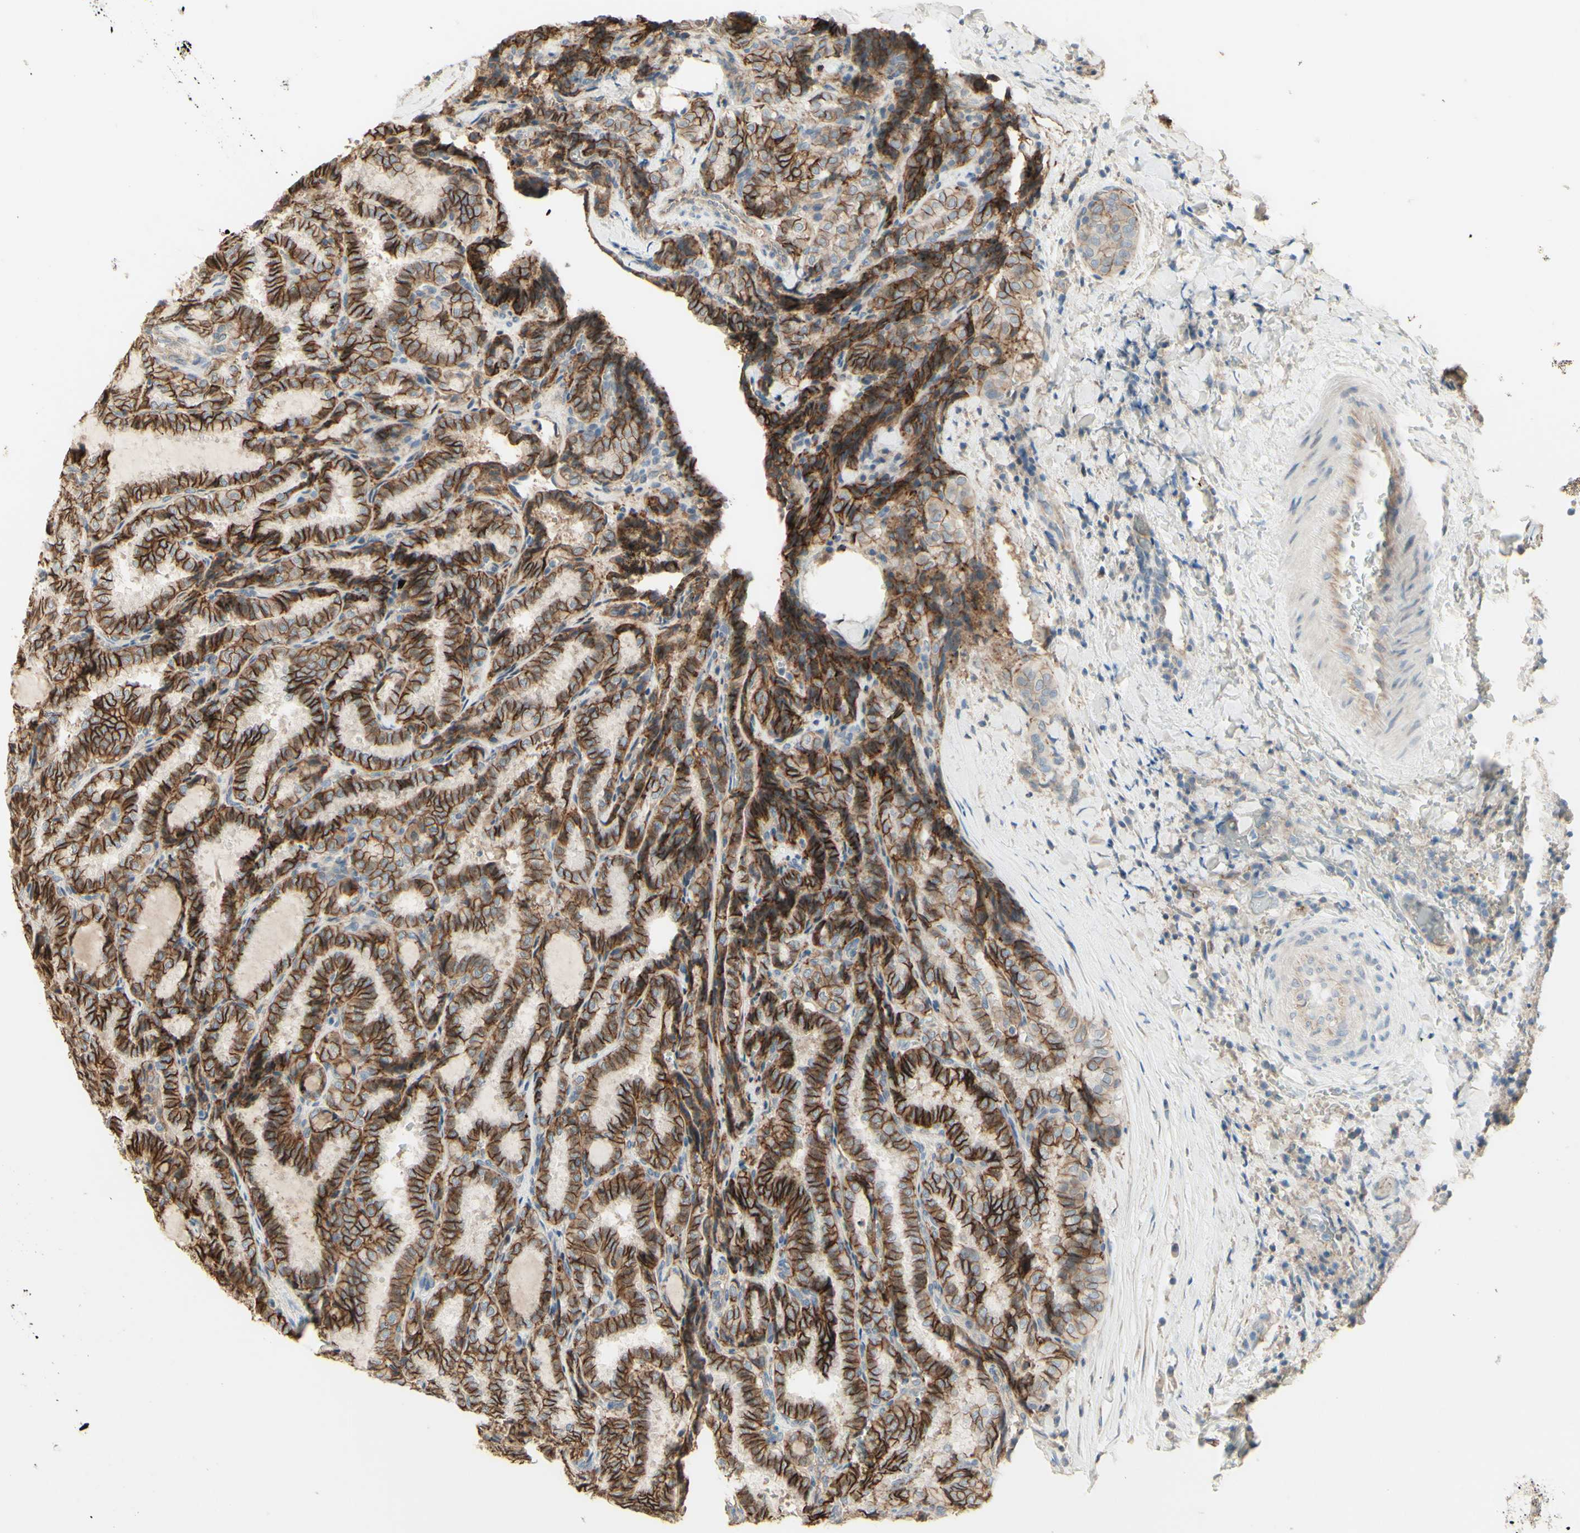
{"staining": {"intensity": "strong", "quantity": ">75%", "location": "cytoplasmic/membranous"}, "tissue": "thyroid cancer", "cell_type": "Tumor cells", "image_type": "cancer", "snomed": [{"axis": "morphology", "description": "Normal tissue, NOS"}, {"axis": "morphology", "description": "Papillary adenocarcinoma, NOS"}, {"axis": "topography", "description": "Thyroid gland"}], "caption": "Protein staining reveals strong cytoplasmic/membranous expression in approximately >75% of tumor cells in thyroid cancer (papillary adenocarcinoma).", "gene": "RNF149", "patient": {"sex": "female", "age": 30}}